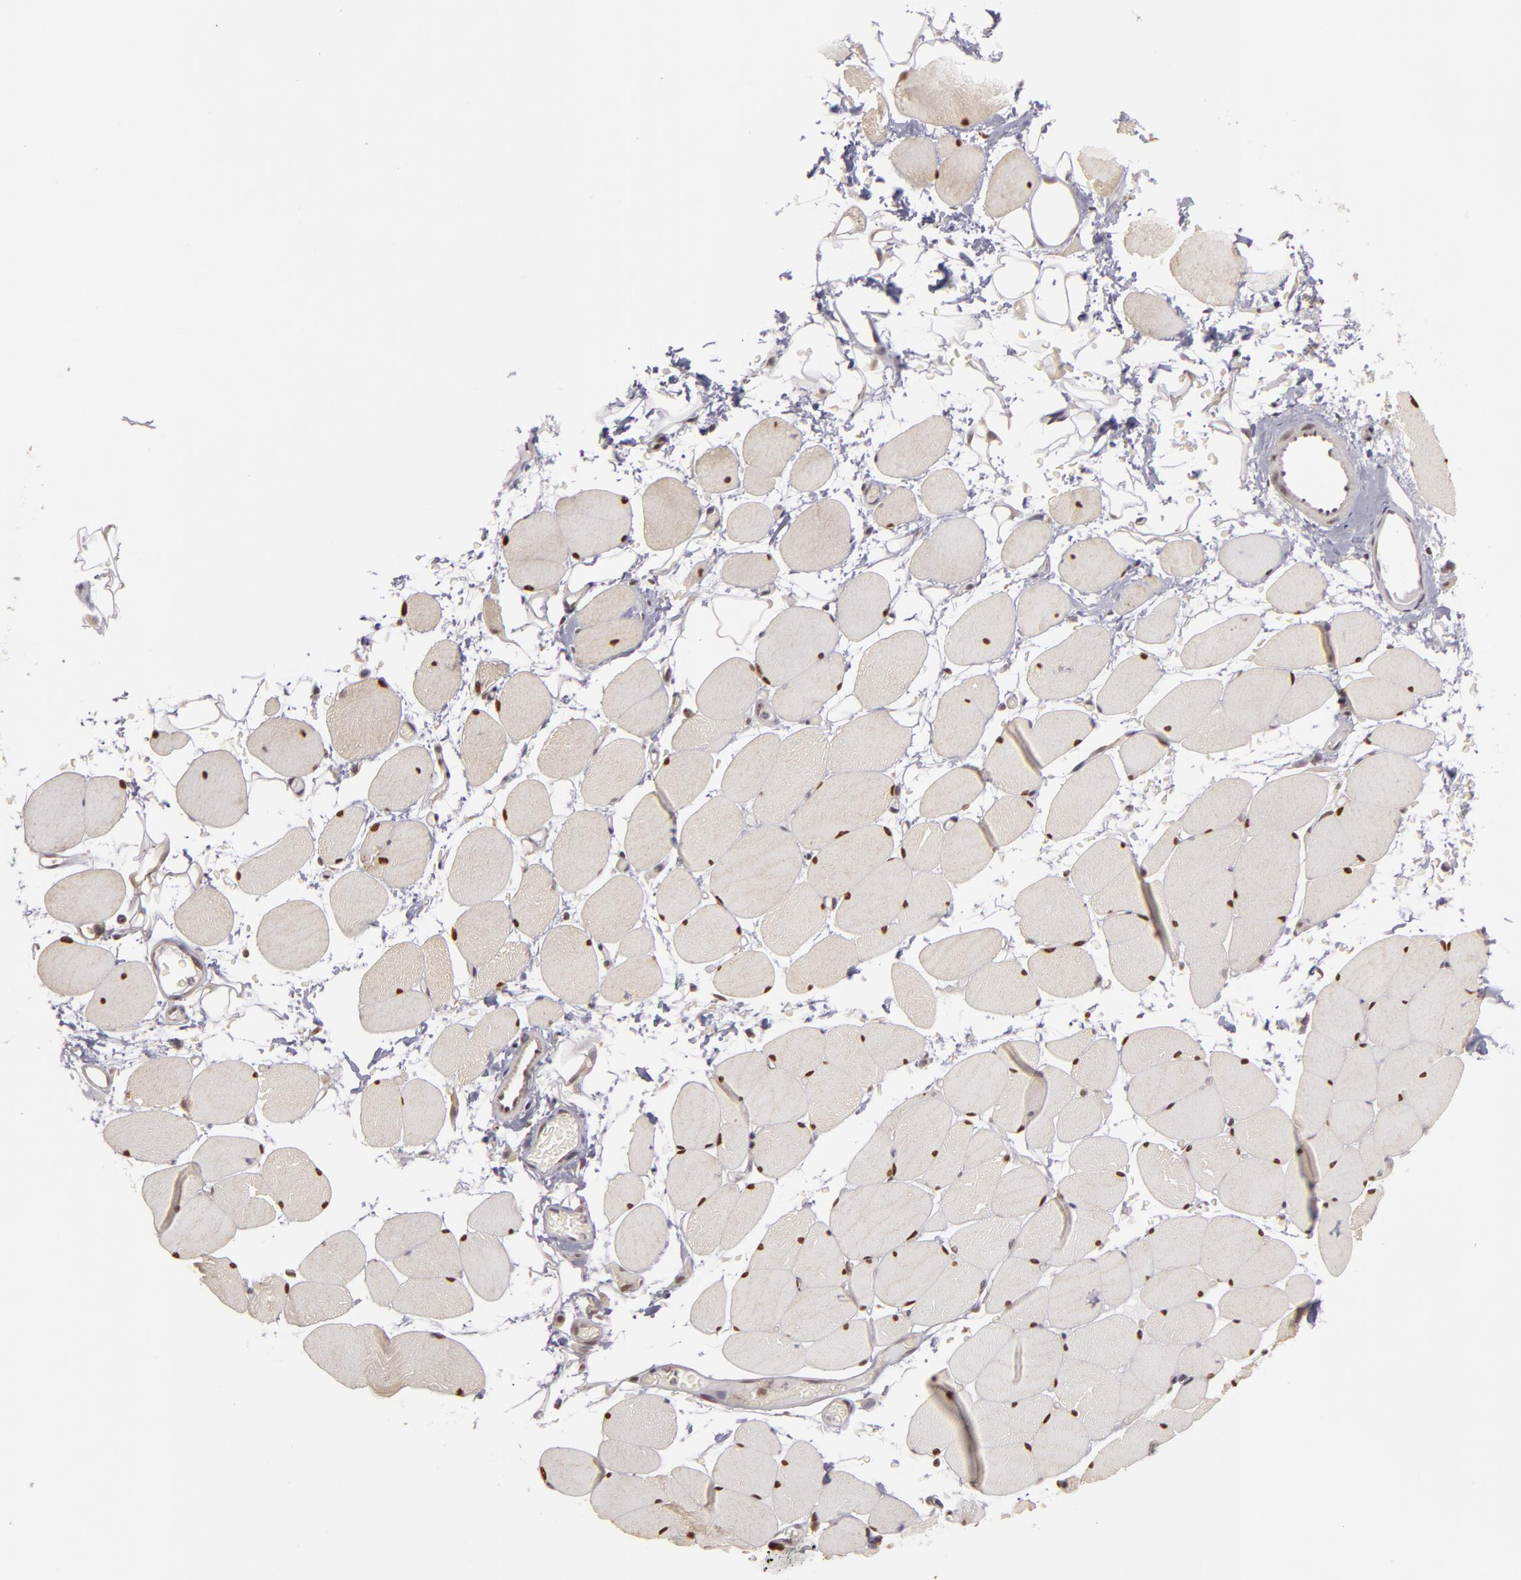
{"staining": {"intensity": "moderate", "quantity": "25%-75%", "location": "nuclear"}, "tissue": "skeletal muscle", "cell_type": "Myocytes", "image_type": "normal", "snomed": [{"axis": "morphology", "description": "Normal tissue, NOS"}, {"axis": "topography", "description": "Skeletal muscle"}, {"axis": "topography", "description": "Parathyroid gland"}], "caption": "Human skeletal muscle stained with a brown dye exhibits moderate nuclear positive expression in approximately 25%-75% of myocytes.", "gene": "ZNF133", "patient": {"sex": "female", "age": 37}}